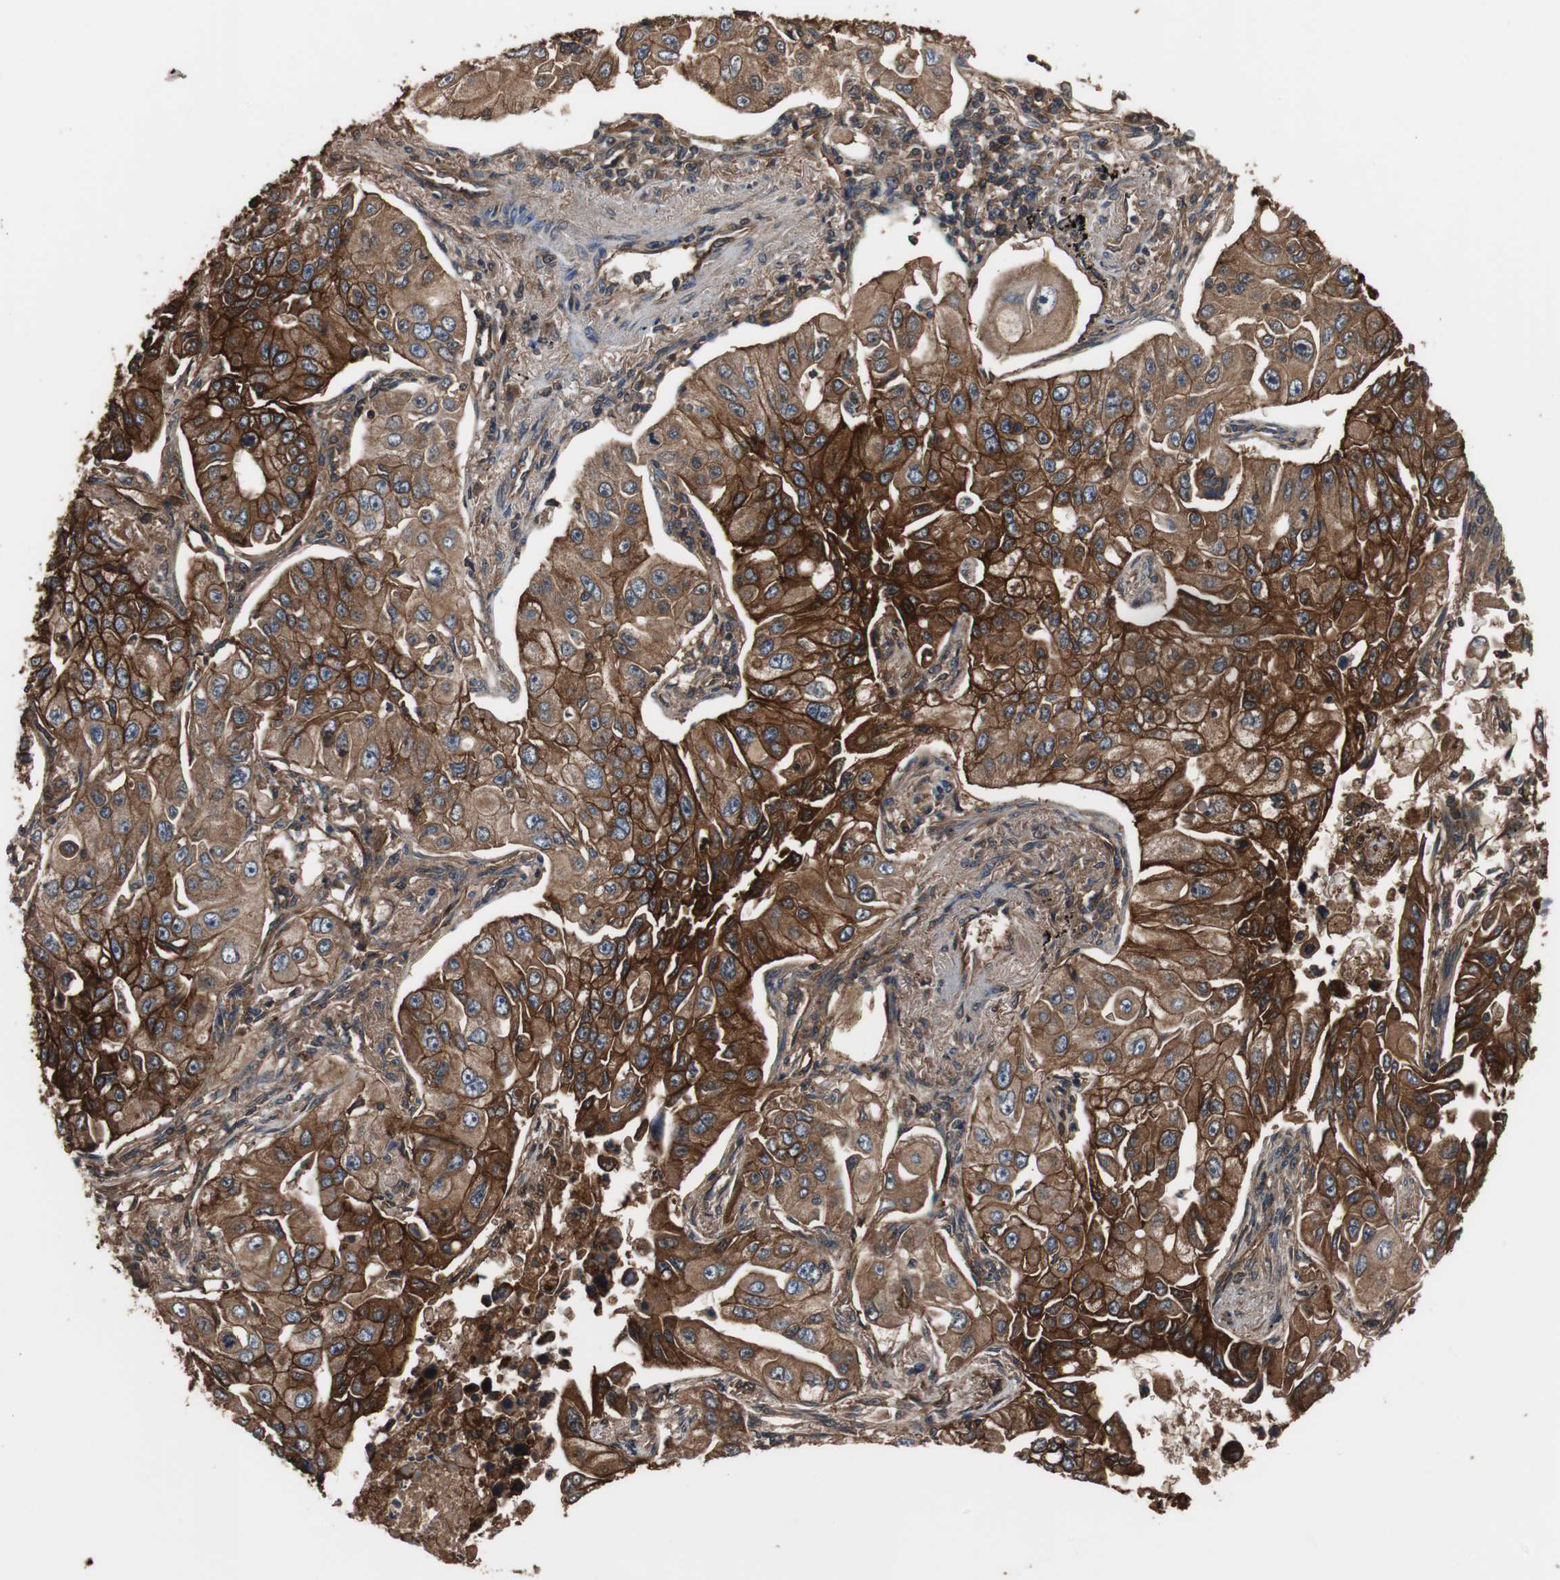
{"staining": {"intensity": "strong", "quantity": ">75%", "location": "cytoplasmic/membranous"}, "tissue": "lung cancer", "cell_type": "Tumor cells", "image_type": "cancer", "snomed": [{"axis": "morphology", "description": "Adenocarcinoma, NOS"}, {"axis": "topography", "description": "Lung"}], "caption": "Brown immunohistochemical staining in human adenocarcinoma (lung) shows strong cytoplasmic/membranous expression in about >75% of tumor cells.", "gene": "NDRG1", "patient": {"sex": "male", "age": 84}}